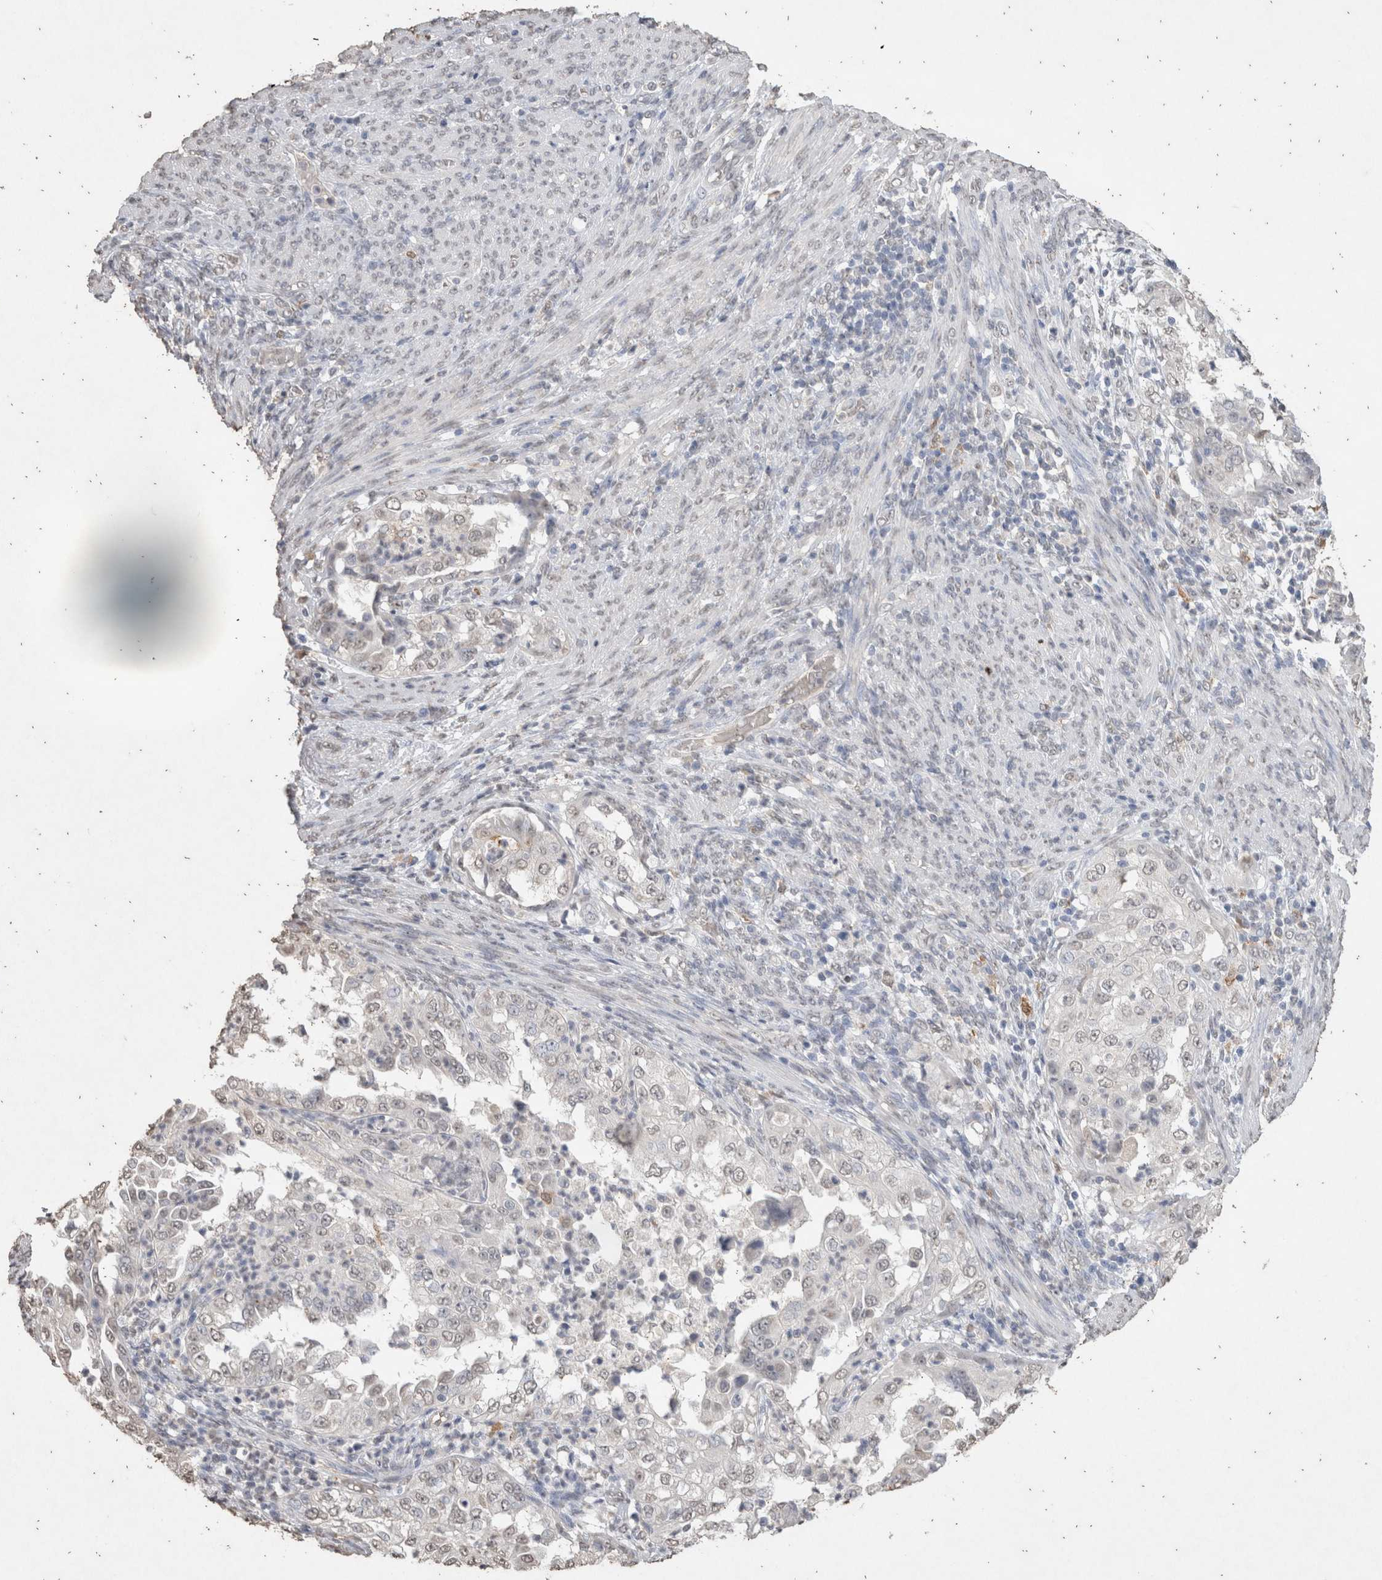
{"staining": {"intensity": "negative", "quantity": "none", "location": "none"}, "tissue": "endometrial cancer", "cell_type": "Tumor cells", "image_type": "cancer", "snomed": [{"axis": "morphology", "description": "Adenocarcinoma, NOS"}, {"axis": "topography", "description": "Endometrium"}], "caption": "A high-resolution micrograph shows IHC staining of adenocarcinoma (endometrial), which reveals no significant expression in tumor cells.", "gene": "LGALS2", "patient": {"sex": "female", "age": 85}}